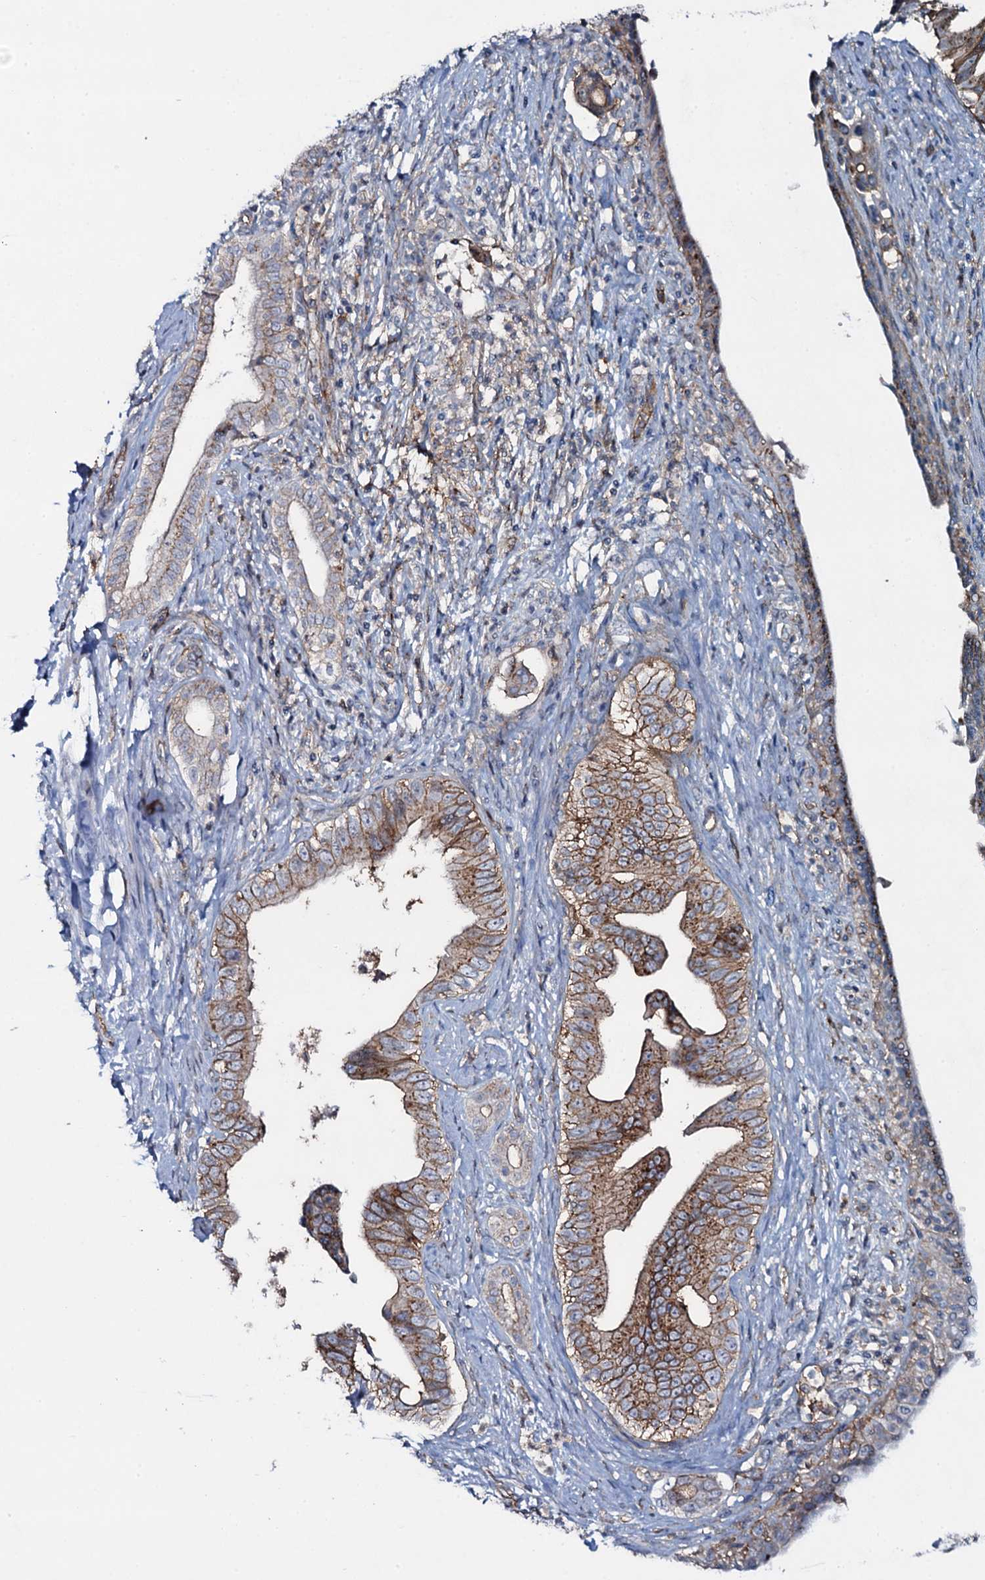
{"staining": {"intensity": "strong", "quantity": ">75%", "location": "cytoplasmic/membranous"}, "tissue": "pancreatic cancer", "cell_type": "Tumor cells", "image_type": "cancer", "snomed": [{"axis": "morphology", "description": "Adenocarcinoma, NOS"}, {"axis": "topography", "description": "Pancreas"}], "caption": "Immunohistochemical staining of human adenocarcinoma (pancreatic) reveals high levels of strong cytoplasmic/membranous positivity in about >75% of tumor cells.", "gene": "SNAP23", "patient": {"sex": "female", "age": 55}}